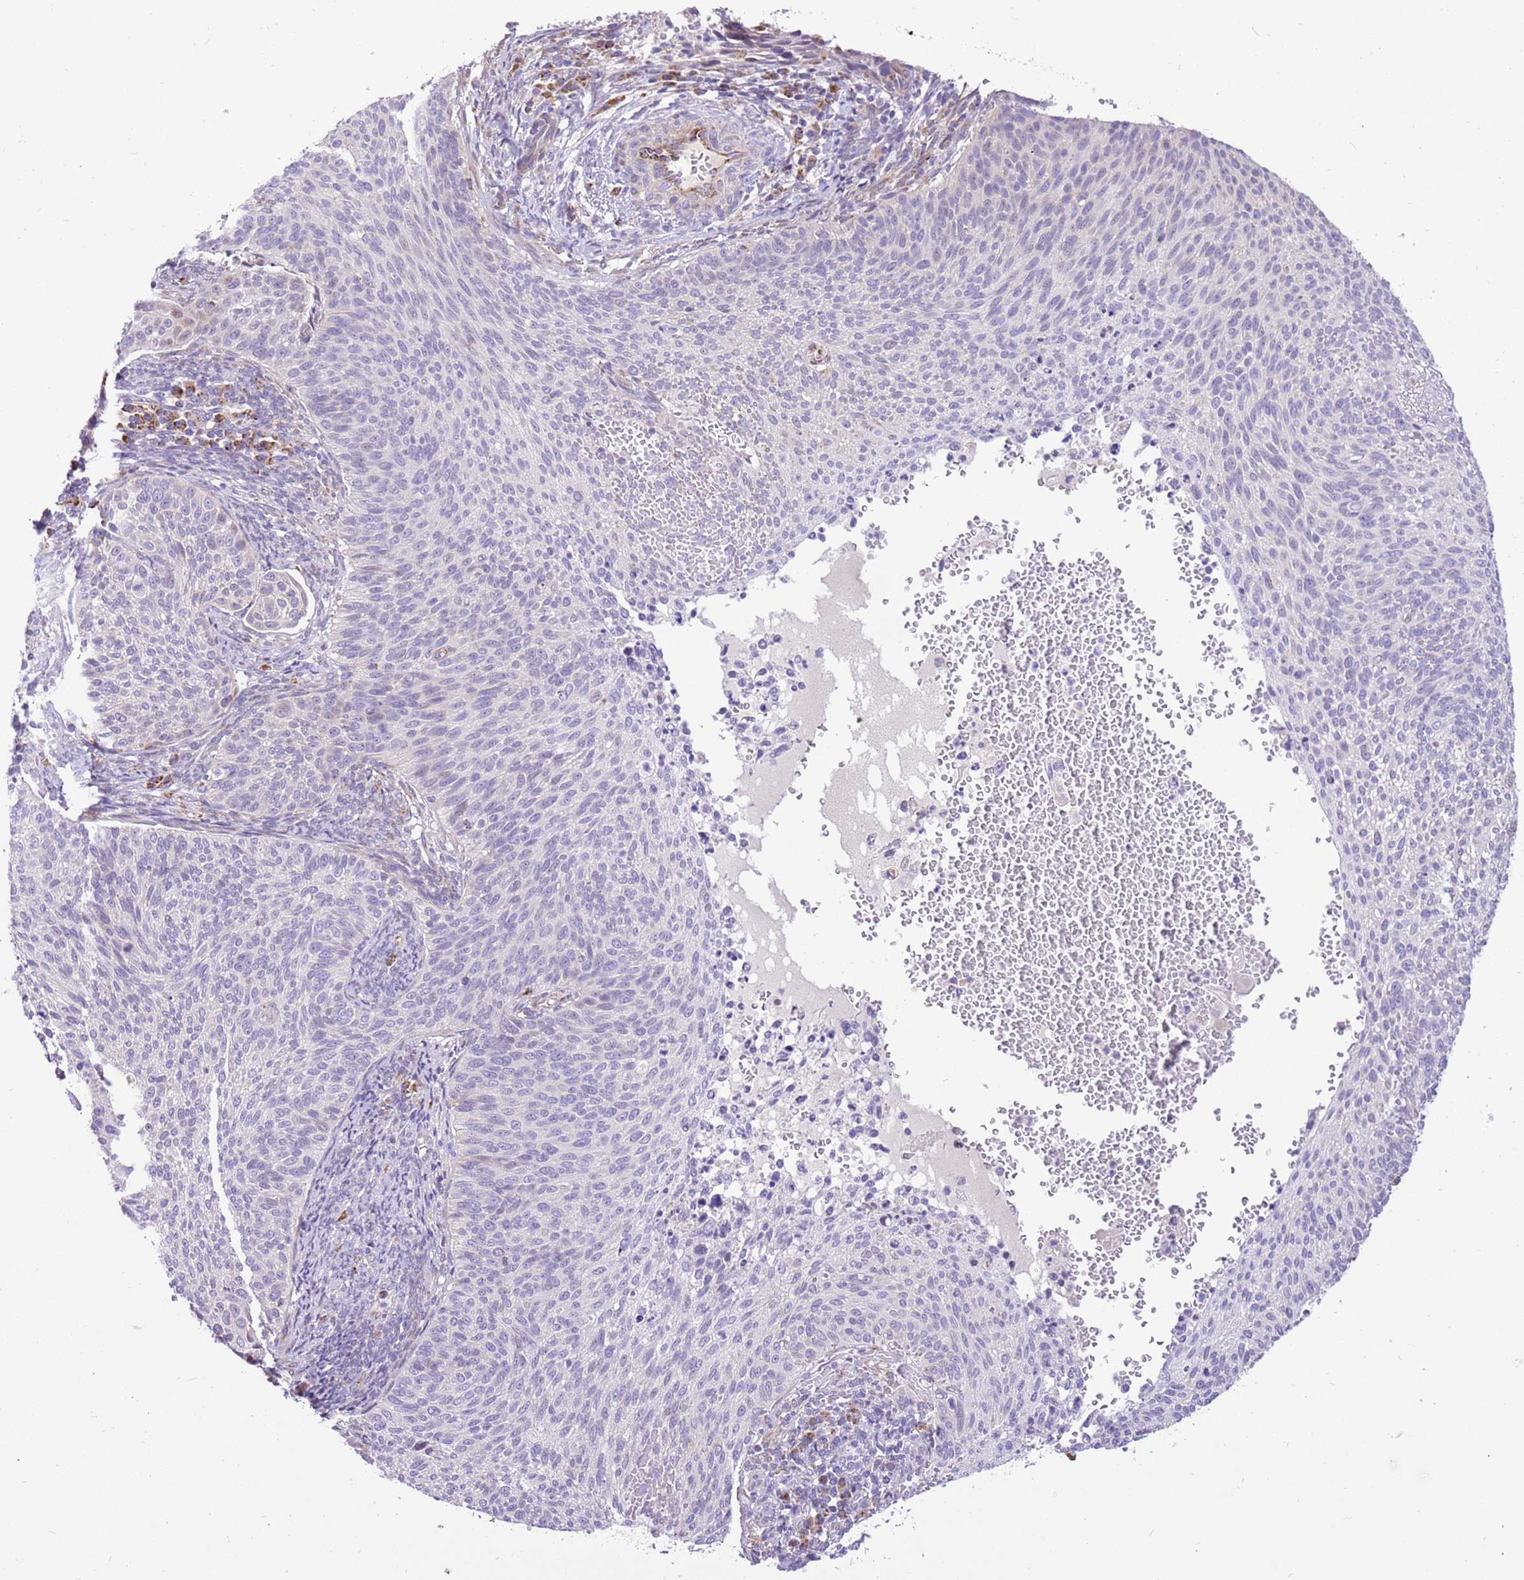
{"staining": {"intensity": "negative", "quantity": "none", "location": "none"}, "tissue": "cervical cancer", "cell_type": "Tumor cells", "image_type": "cancer", "snomed": [{"axis": "morphology", "description": "Squamous cell carcinoma, NOS"}, {"axis": "topography", "description": "Cervix"}], "caption": "A micrograph of cervical cancer (squamous cell carcinoma) stained for a protein shows no brown staining in tumor cells.", "gene": "COX17", "patient": {"sex": "female", "age": 70}}